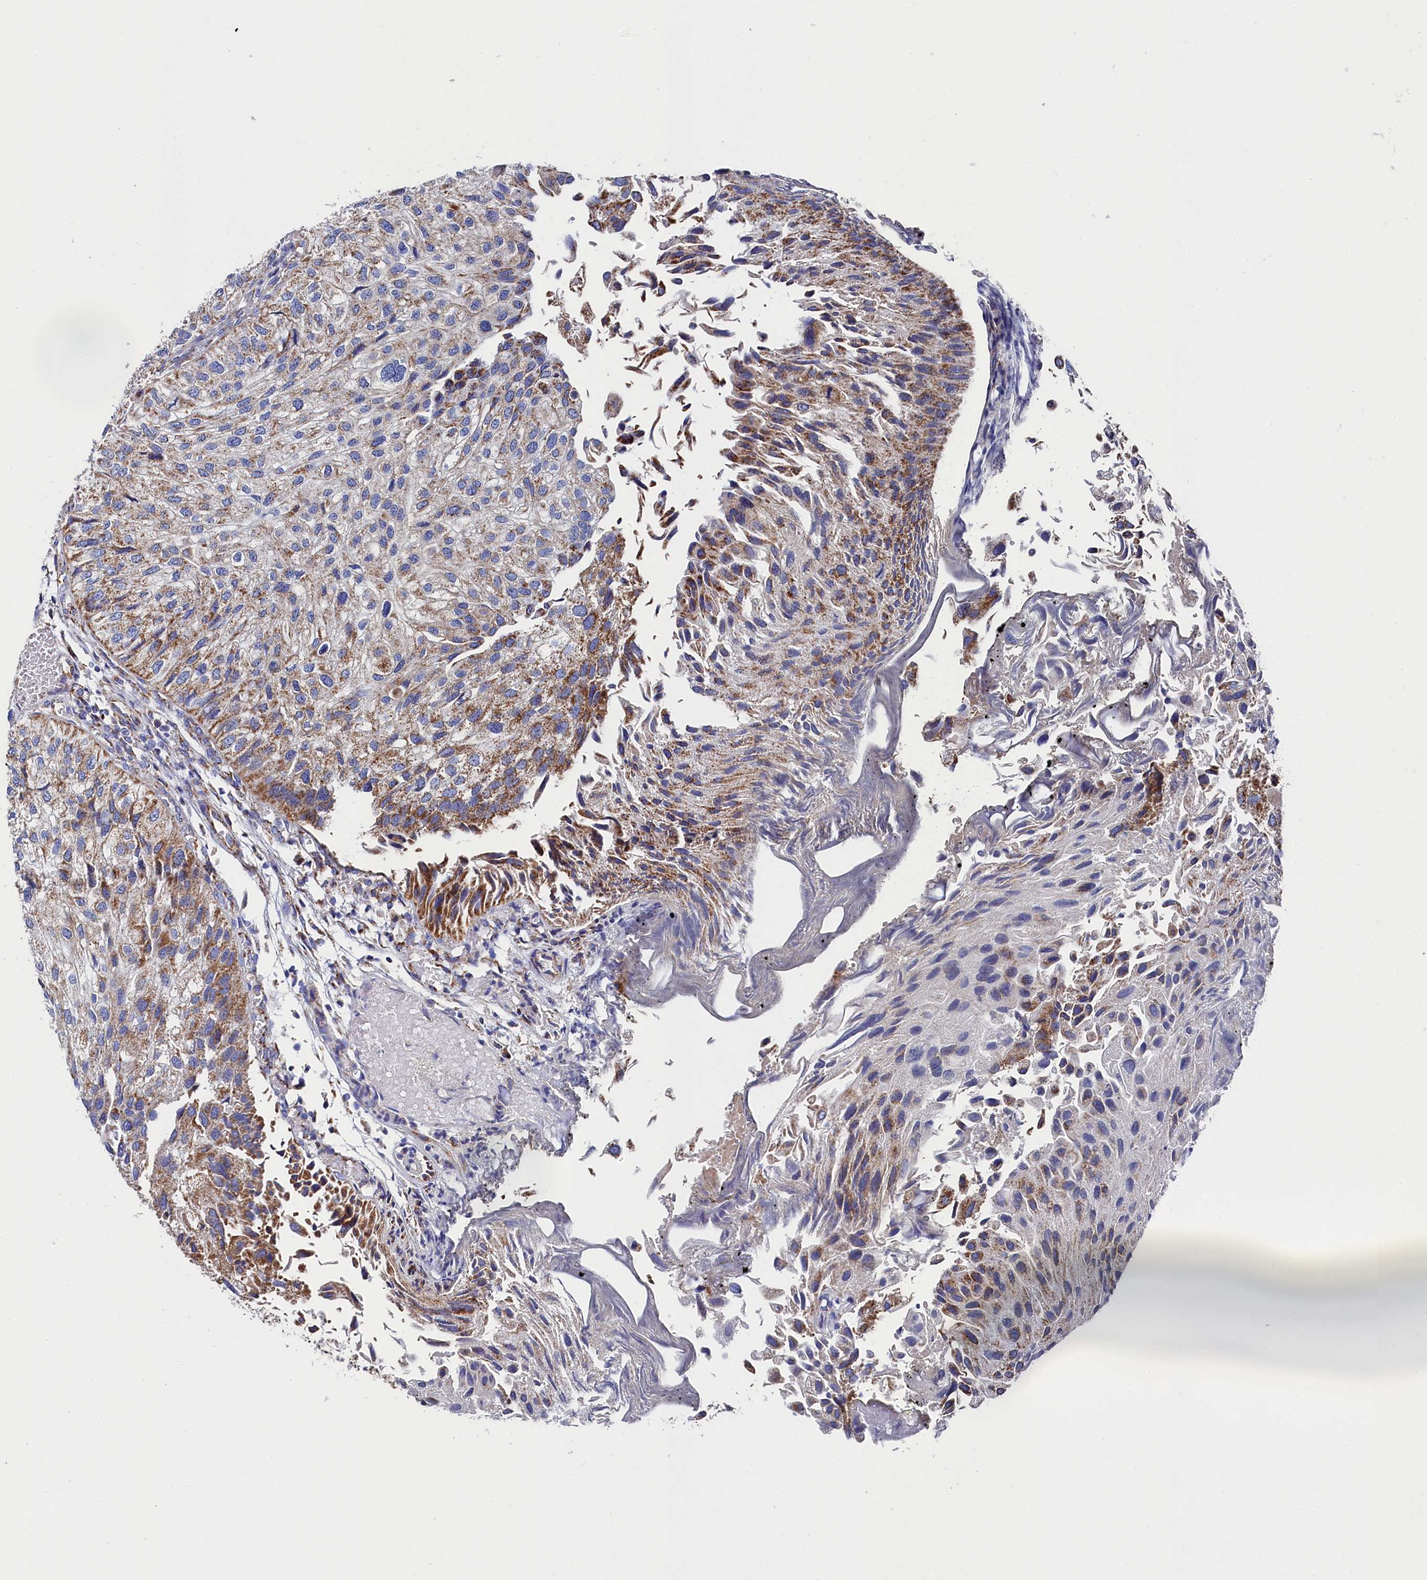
{"staining": {"intensity": "moderate", "quantity": ">75%", "location": "cytoplasmic/membranous"}, "tissue": "urothelial cancer", "cell_type": "Tumor cells", "image_type": "cancer", "snomed": [{"axis": "morphology", "description": "Urothelial carcinoma, Low grade"}, {"axis": "topography", "description": "Urinary bladder"}], "caption": "Brown immunohistochemical staining in human urothelial cancer shows moderate cytoplasmic/membranous staining in approximately >75% of tumor cells. Immunohistochemistry stains the protein of interest in brown and the nuclei are stained blue.", "gene": "MMAB", "patient": {"sex": "female", "age": 89}}